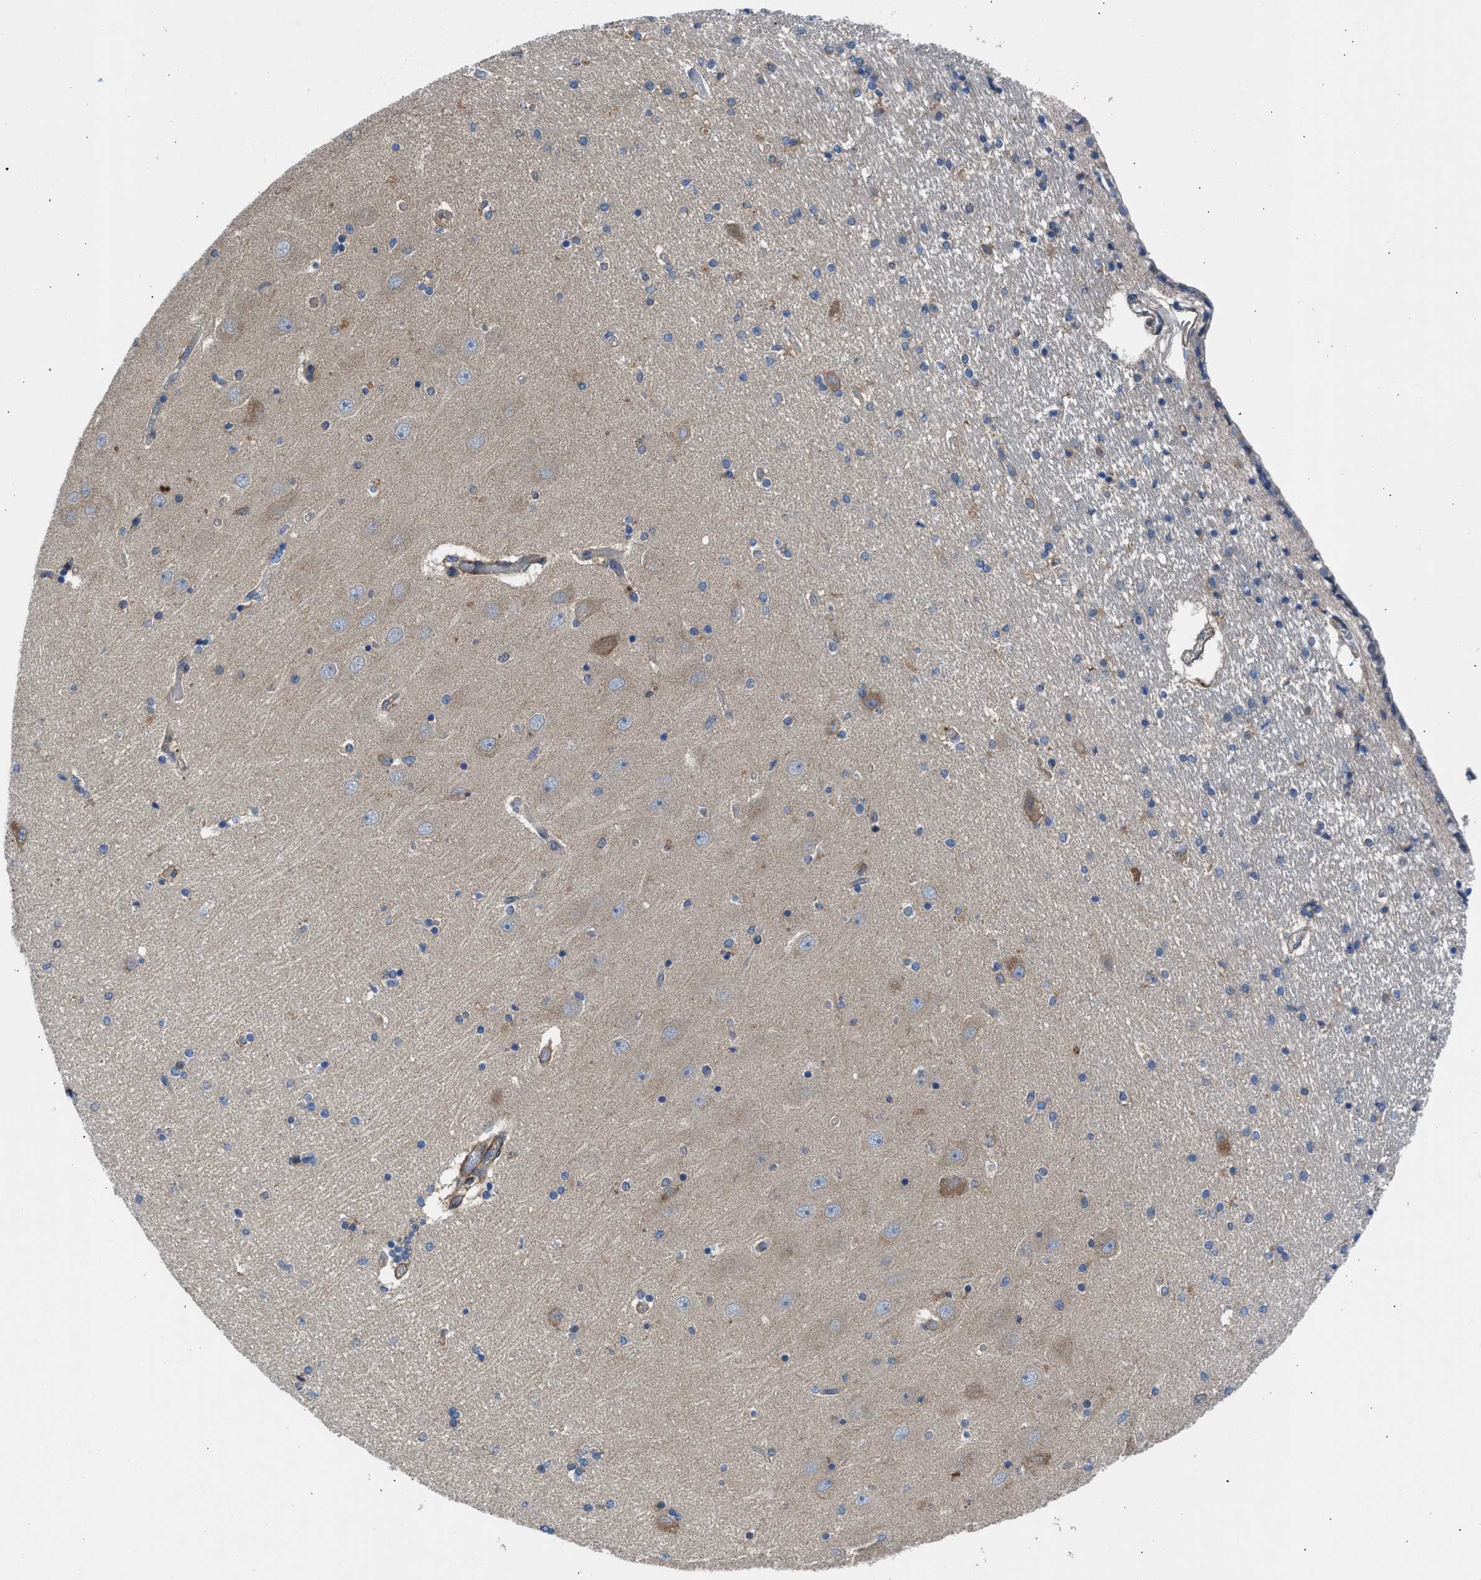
{"staining": {"intensity": "negative", "quantity": "none", "location": "none"}, "tissue": "hippocampus", "cell_type": "Glial cells", "image_type": "normal", "snomed": [{"axis": "morphology", "description": "Normal tissue, NOS"}, {"axis": "topography", "description": "Hippocampus"}], "caption": "This image is of normal hippocampus stained with immunohistochemistry (IHC) to label a protein in brown with the nuclei are counter-stained blue. There is no expression in glial cells.", "gene": "CHKB", "patient": {"sex": "female", "age": 54}}